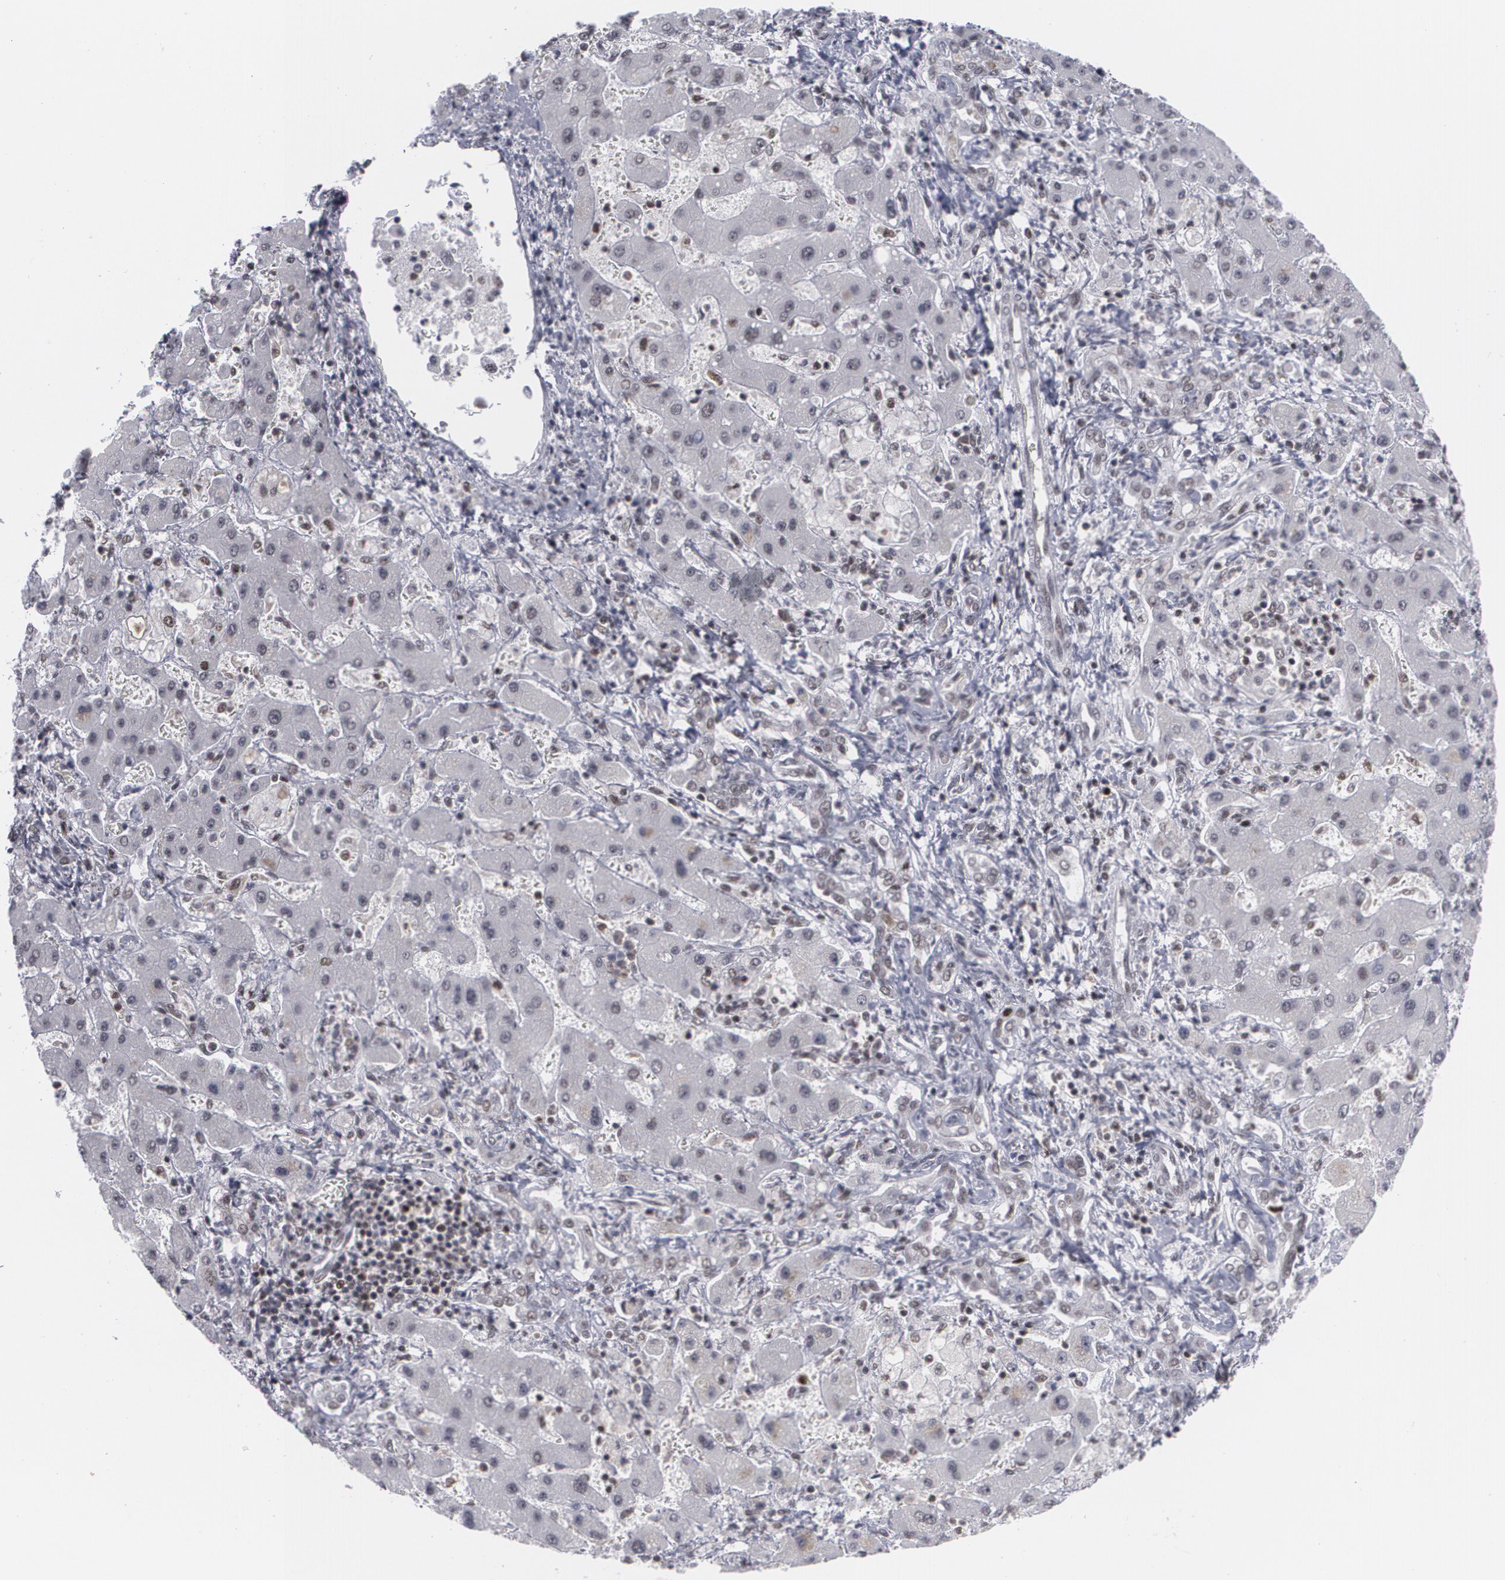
{"staining": {"intensity": "negative", "quantity": "none", "location": "none"}, "tissue": "liver cancer", "cell_type": "Tumor cells", "image_type": "cancer", "snomed": [{"axis": "morphology", "description": "Cholangiocarcinoma"}, {"axis": "topography", "description": "Liver"}], "caption": "This is a micrograph of immunohistochemistry staining of liver cancer (cholangiocarcinoma), which shows no staining in tumor cells.", "gene": "MCL1", "patient": {"sex": "male", "age": 50}}